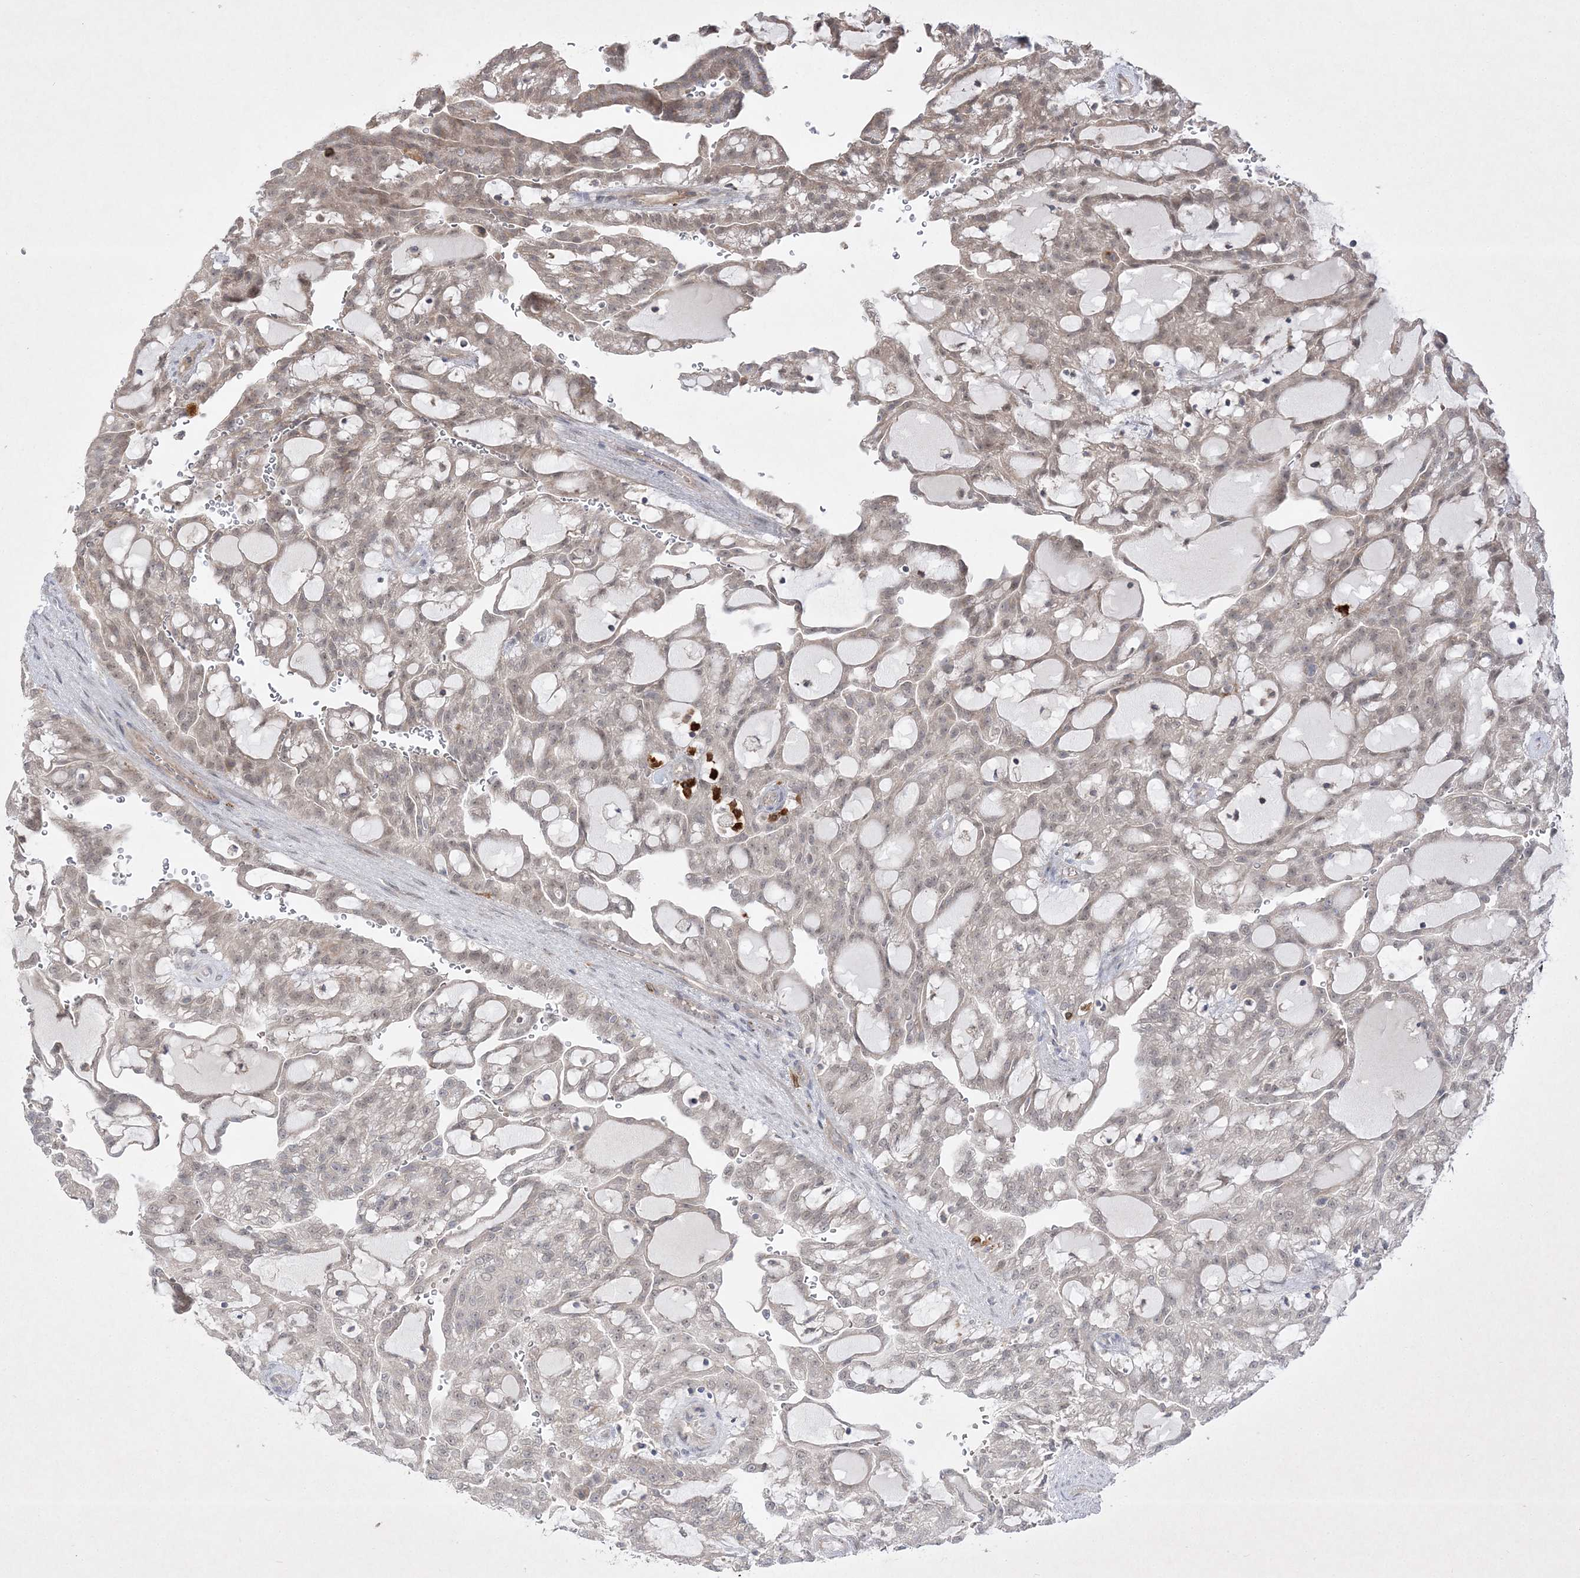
{"staining": {"intensity": "weak", "quantity": "25%-75%", "location": "cytoplasmic/membranous,nuclear"}, "tissue": "renal cancer", "cell_type": "Tumor cells", "image_type": "cancer", "snomed": [{"axis": "morphology", "description": "Adenocarcinoma, NOS"}, {"axis": "topography", "description": "Kidney"}], "caption": "DAB (3,3'-diaminobenzidine) immunohistochemical staining of human renal cancer exhibits weak cytoplasmic/membranous and nuclear protein staining in approximately 25%-75% of tumor cells. Ihc stains the protein in brown and the nuclei are stained blue.", "gene": "CLNK", "patient": {"sex": "male", "age": 63}}